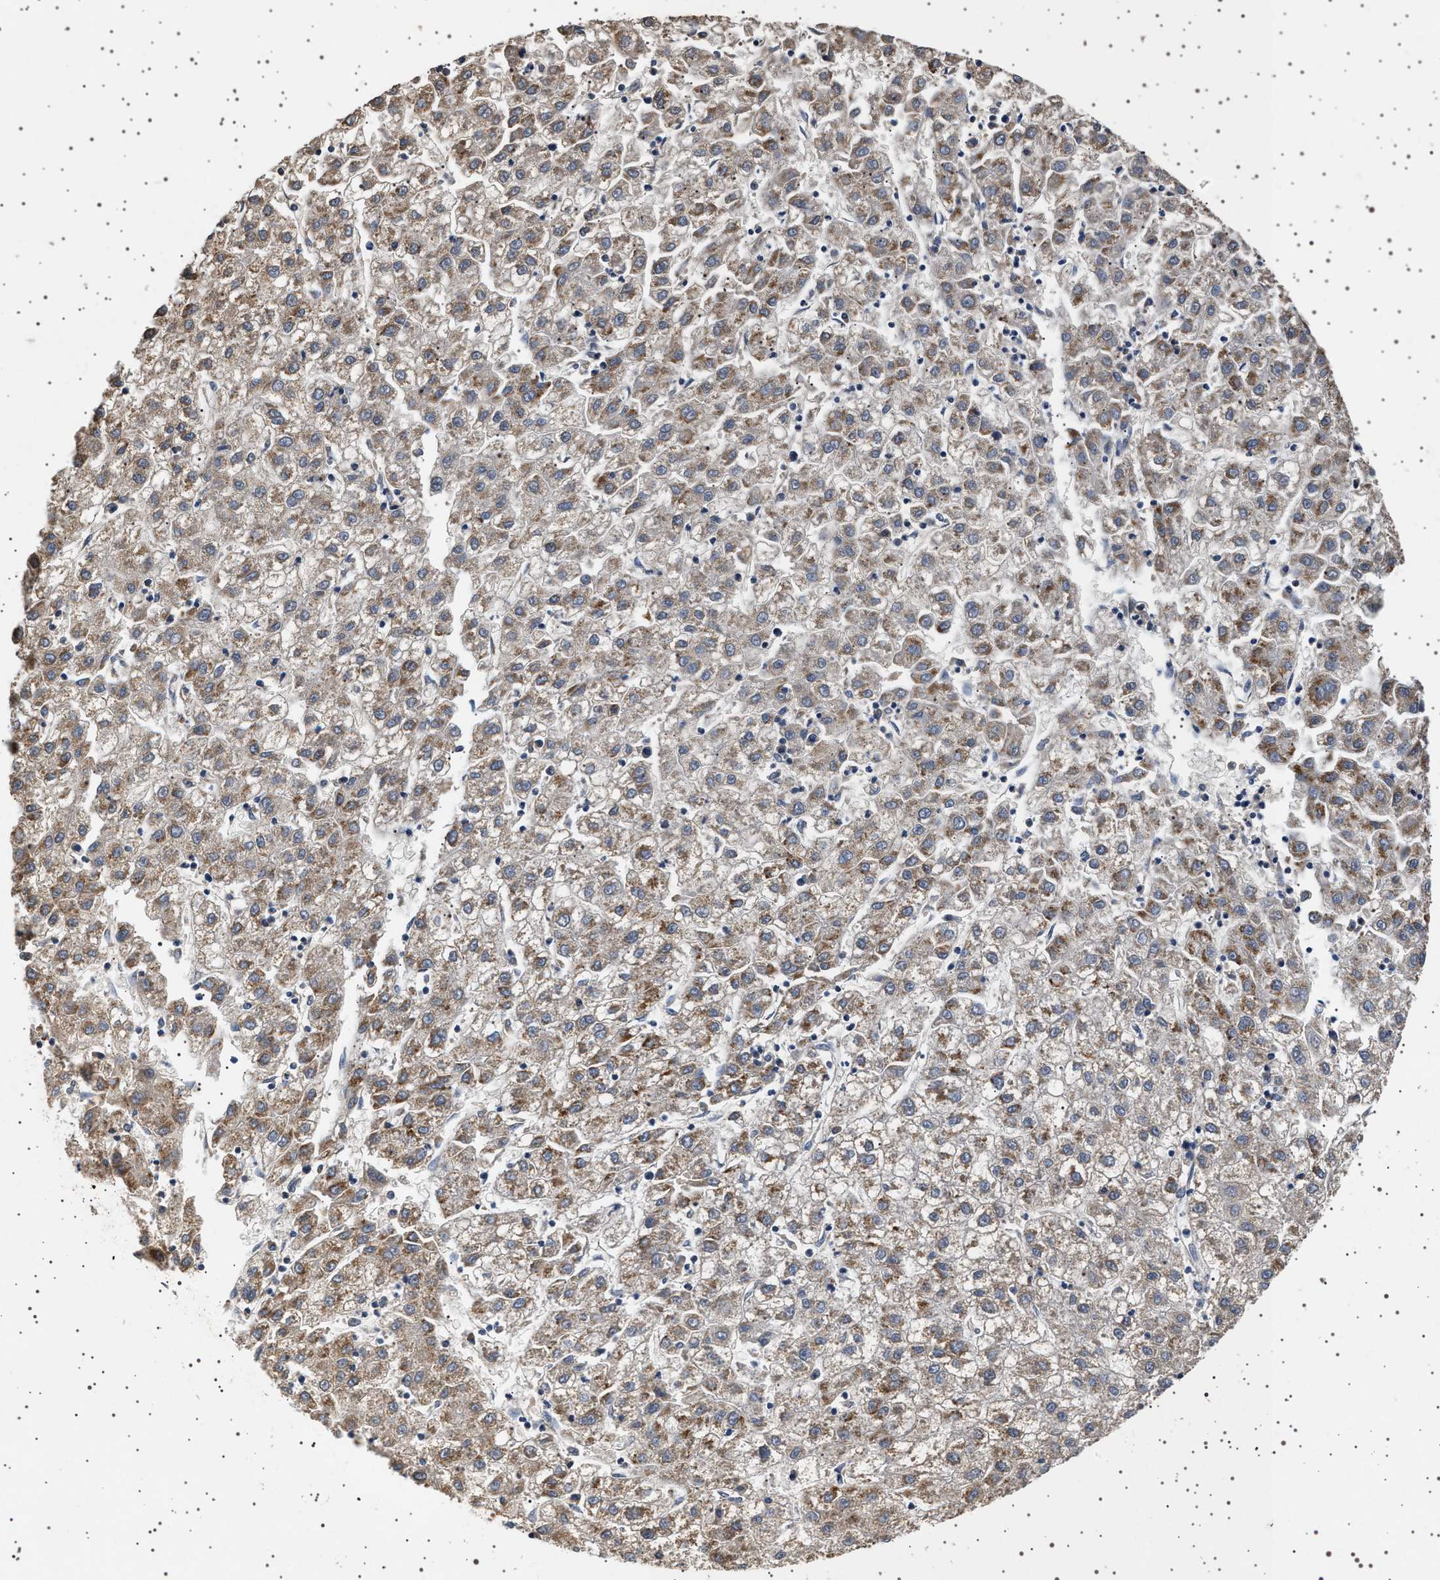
{"staining": {"intensity": "weak", "quantity": ">75%", "location": "cytoplasmic/membranous"}, "tissue": "liver cancer", "cell_type": "Tumor cells", "image_type": "cancer", "snomed": [{"axis": "morphology", "description": "Carcinoma, Hepatocellular, NOS"}, {"axis": "topography", "description": "Liver"}], "caption": "Immunohistochemical staining of hepatocellular carcinoma (liver) reveals low levels of weak cytoplasmic/membranous positivity in about >75% of tumor cells. (Brightfield microscopy of DAB IHC at high magnification).", "gene": "TRUB2", "patient": {"sex": "male", "age": 72}}